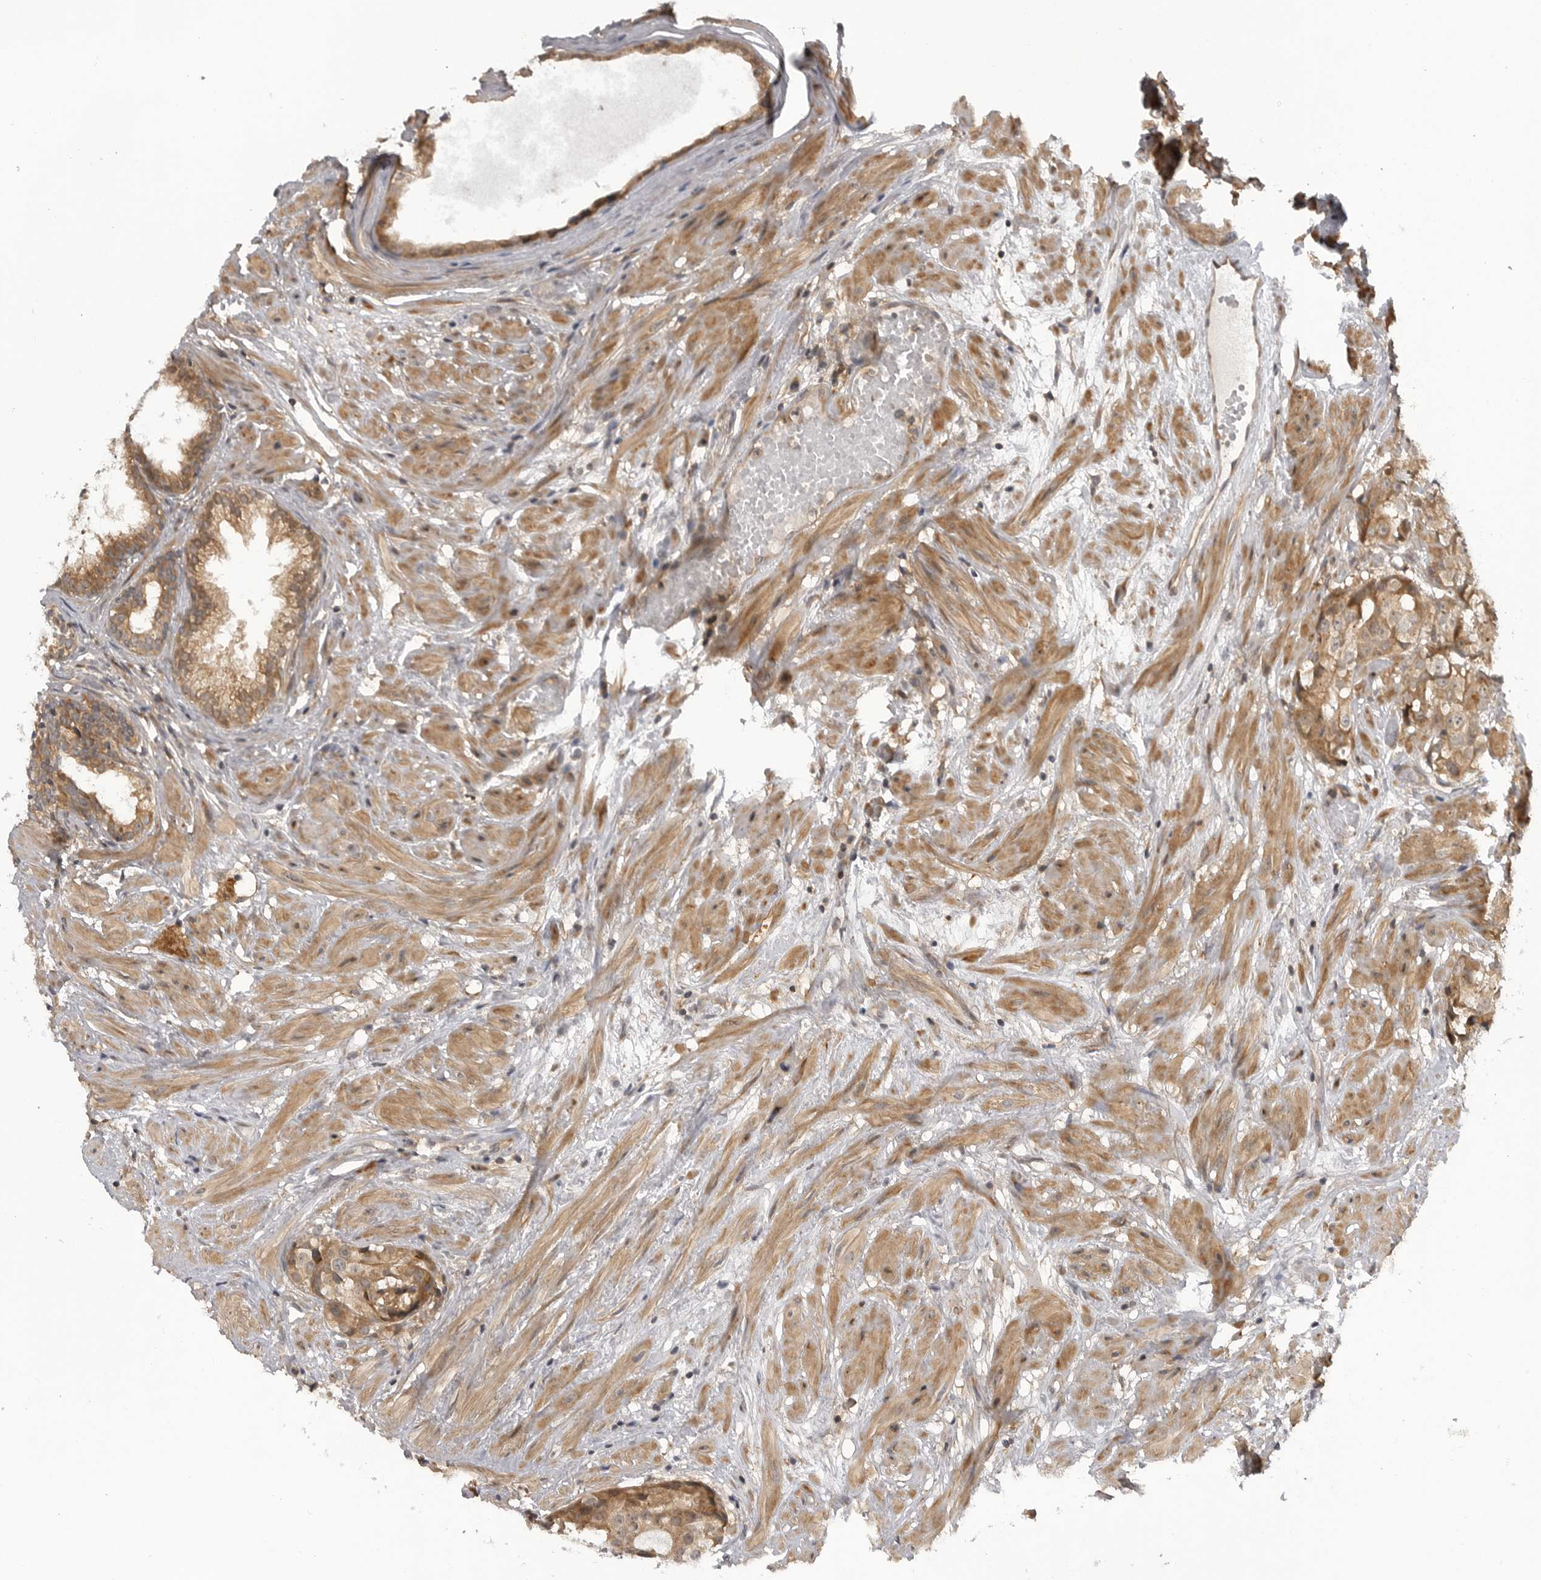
{"staining": {"intensity": "moderate", "quantity": ">75%", "location": "cytoplasmic/membranous"}, "tissue": "prostate cancer", "cell_type": "Tumor cells", "image_type": "cancer", "snomed": [{"axis": "morphology", "description": "Adenocarcinoma, Low grade"}, {"axis": "topography", "description": "Prostate"}], "caption": "This photomicrograph exhibits prostate cancer (adenocarcinoma (low-grade)) stained with immunohistochemistry (IHC) to label a protein in brown. The cytoplasmic/membranous of tumor cells show moderate positivity for the protein. Nuclei are counter-stained blue.", "gene": "LRRC45", "patient": {"sex": "male", "age": 88}}